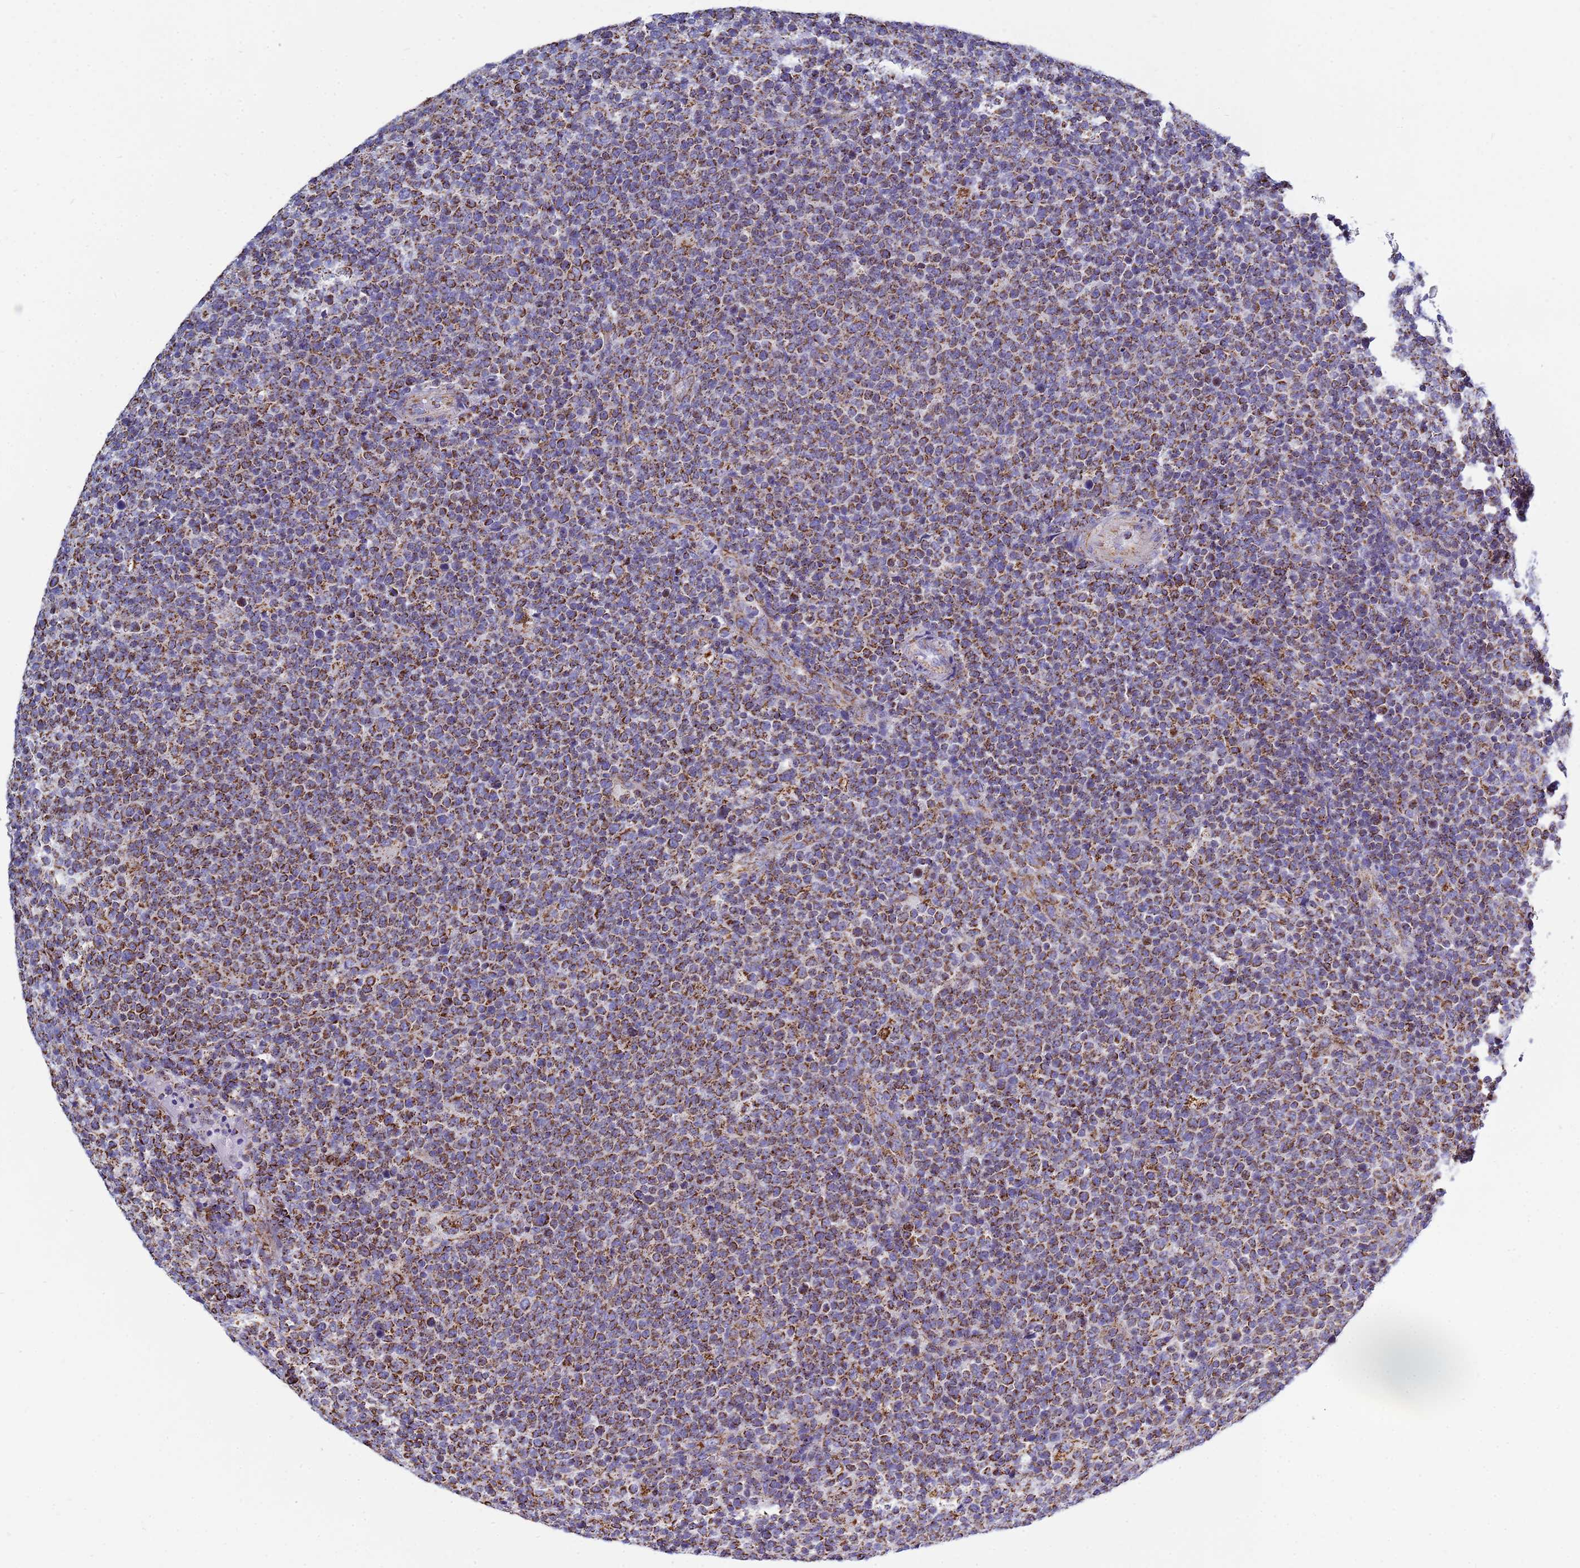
{"staining": {"intensity": "strong", "quantity": ">75%", "location": "cytoplasmic/membranous"}, "tissue": "lymphoma", "cell_type": "Tumor cells", "image_type": "cancer", "snomed": [{"axis": "morphology", "description": "Malignant lymphoma, non-Hodgkin's type, High grade"}, {"axis": "topography", "description": "Lymph node"}], "caption": "Malignant lymphoma, non-Hodgkin's type (high-grade) tissue displays strong cytoplasmic/membranous expression in about >75% of tumor cells", "gene": "COQ4", "patient": {"sex": "male", "age": 61}}